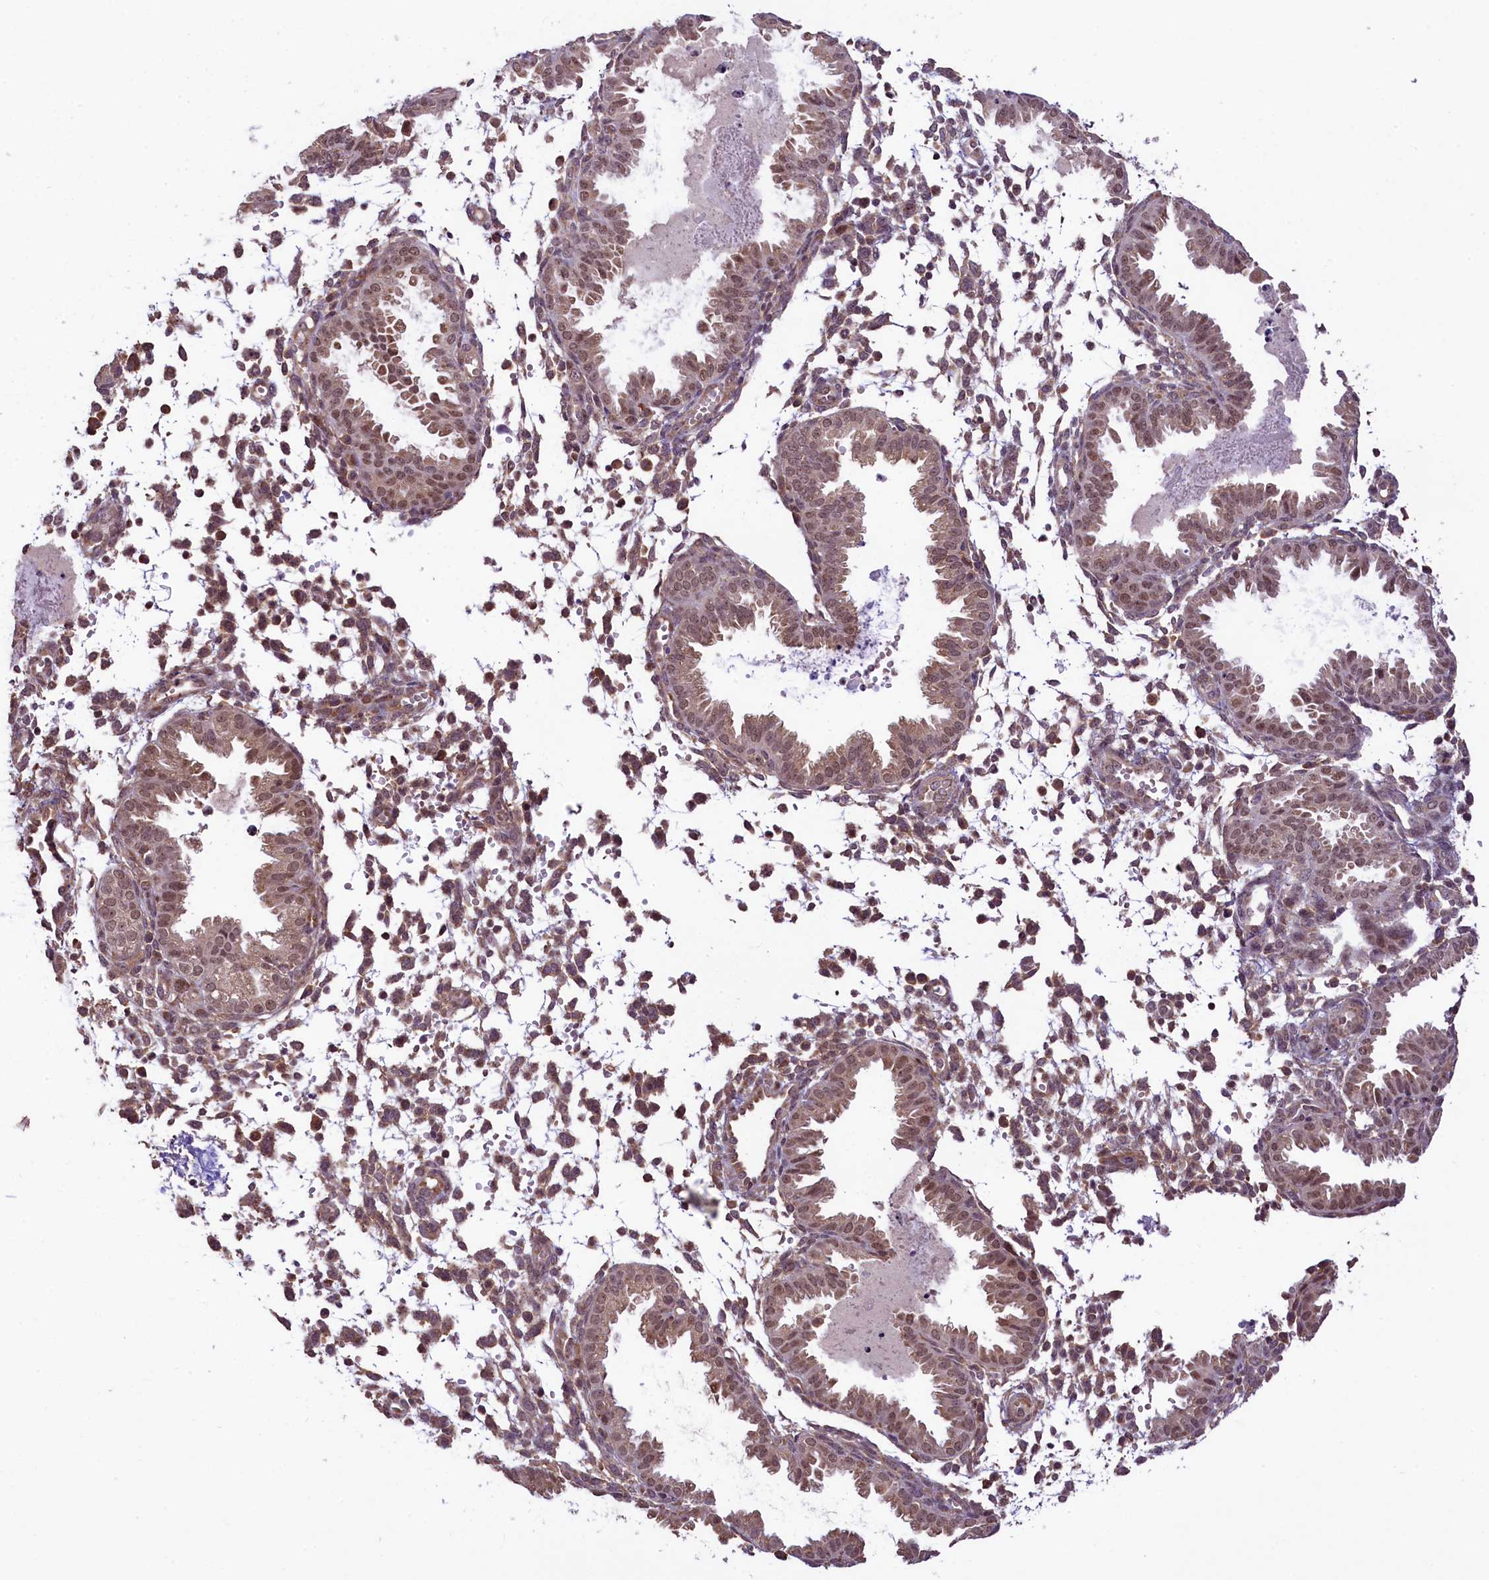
{"staining": {"intensity": "weak", "quantity": "25%-75%", "location": "cytoplasmic/membranous,nuclear"}, "tissue": "endometrium", "cell_type": "Cells in endometrial stroma", "image_type": "normal", "snomed": [{"axis": "morphology", "description": "Normal tissue, NOS"}, {"axis": "topography", "description": "Endometrium"}], "caption": "An immunohistochemistry micrograph of unremarkable tissue is shown. Protein staining in brown highlights weak cytoplasmic/membranous,nuclear positivity in endometrium within cells in endometrial stroma.", "gene": "RBBP8", "patient": {"sex": "female", "age": 33}}